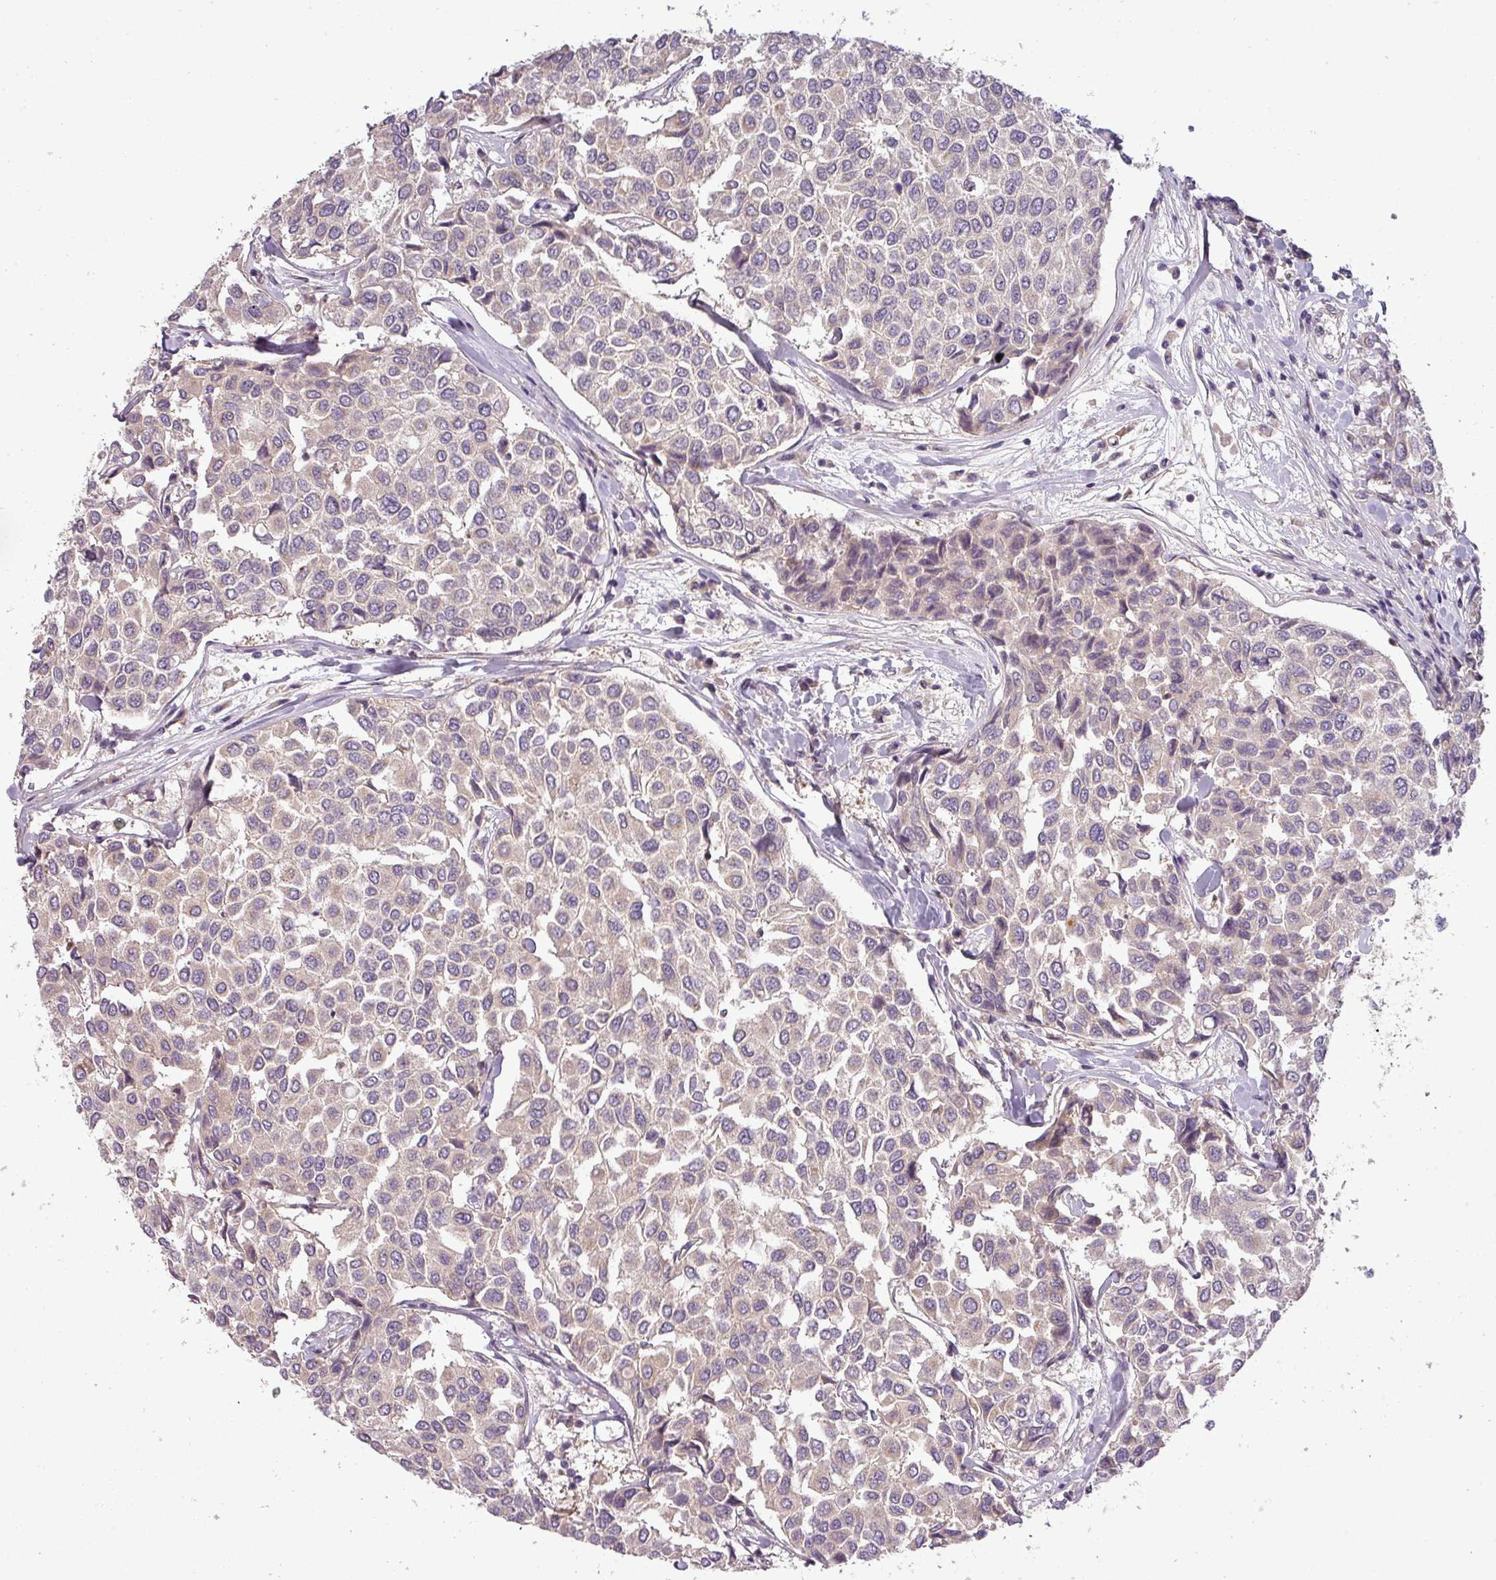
{"staining": {"intensity": "weak", "quantity": "<25%", "location": "cytoplasmic/membranous"}, "tissue": "breast cancer", "cell_type": "Tumor cells", "image_type": "cancer", "snomed": [{"axis": "morphology", "description": "Duct carcinoma"}, {"axis": "topography", "description": "Breast"}], "caption": "This is an immunohistochemistry (IHC) image of breast cancer. There is no positivity in tumor cells.", "gene": "NIN", "patient": {"sex": "female", "age": 55}}